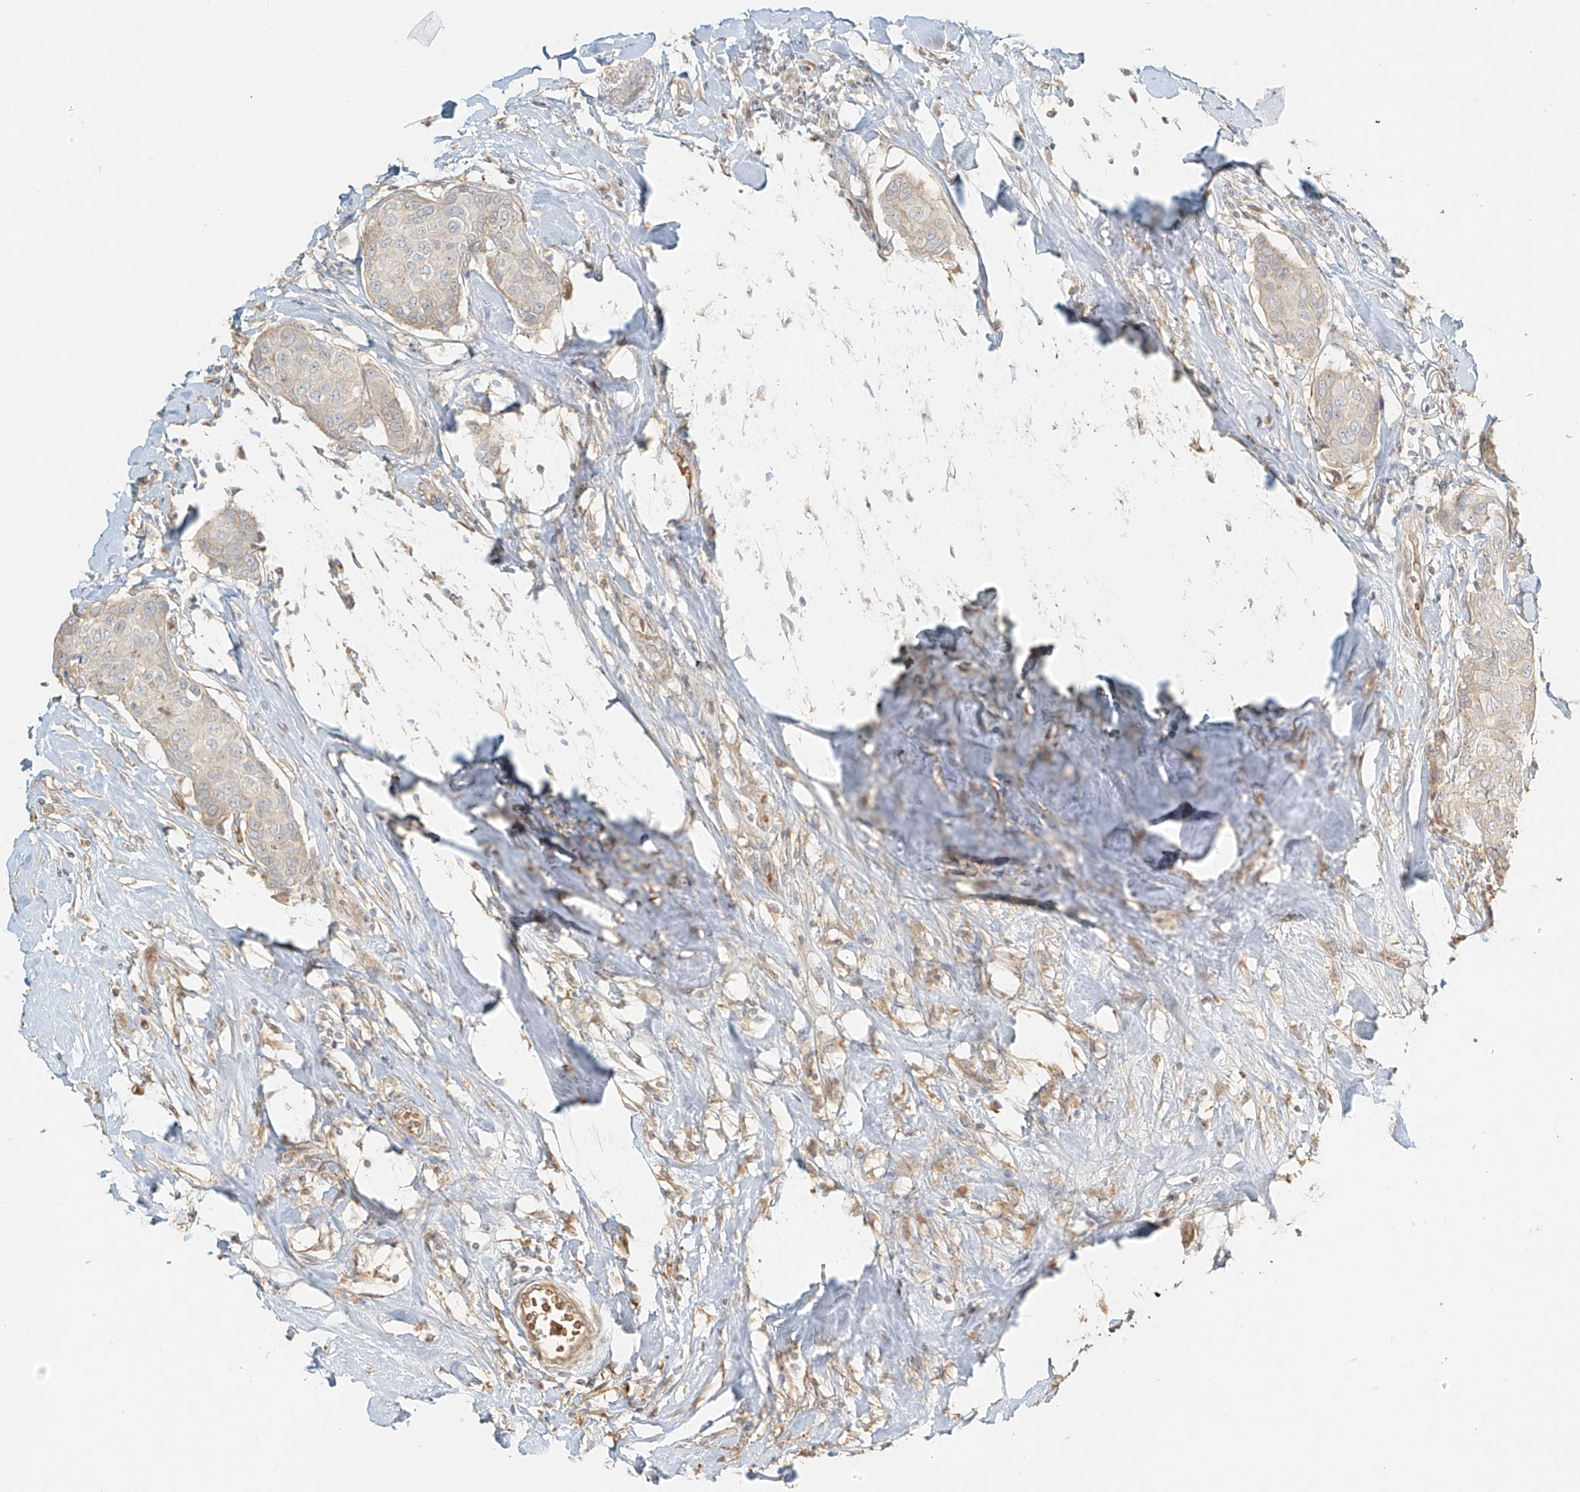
{"staining": {"intensity": "negative", "quantity": "none", "location": "none"}, "tissue": "breast cancer", "cell_type": "Tumor cells", "image_type": "cancer", "snomed": [{"axis": "morphology", "description": "Duct carcinoma"}, {"axis": "topography", "description": "Breast"}], "caption": "This is a micrograph of immunohistochemistry staining of breast cancer (intraductal carcinoma), which shows no expression in tumor cells.", "gene": "UPK1B", "patient": {"sex": "female", "age": 80}}